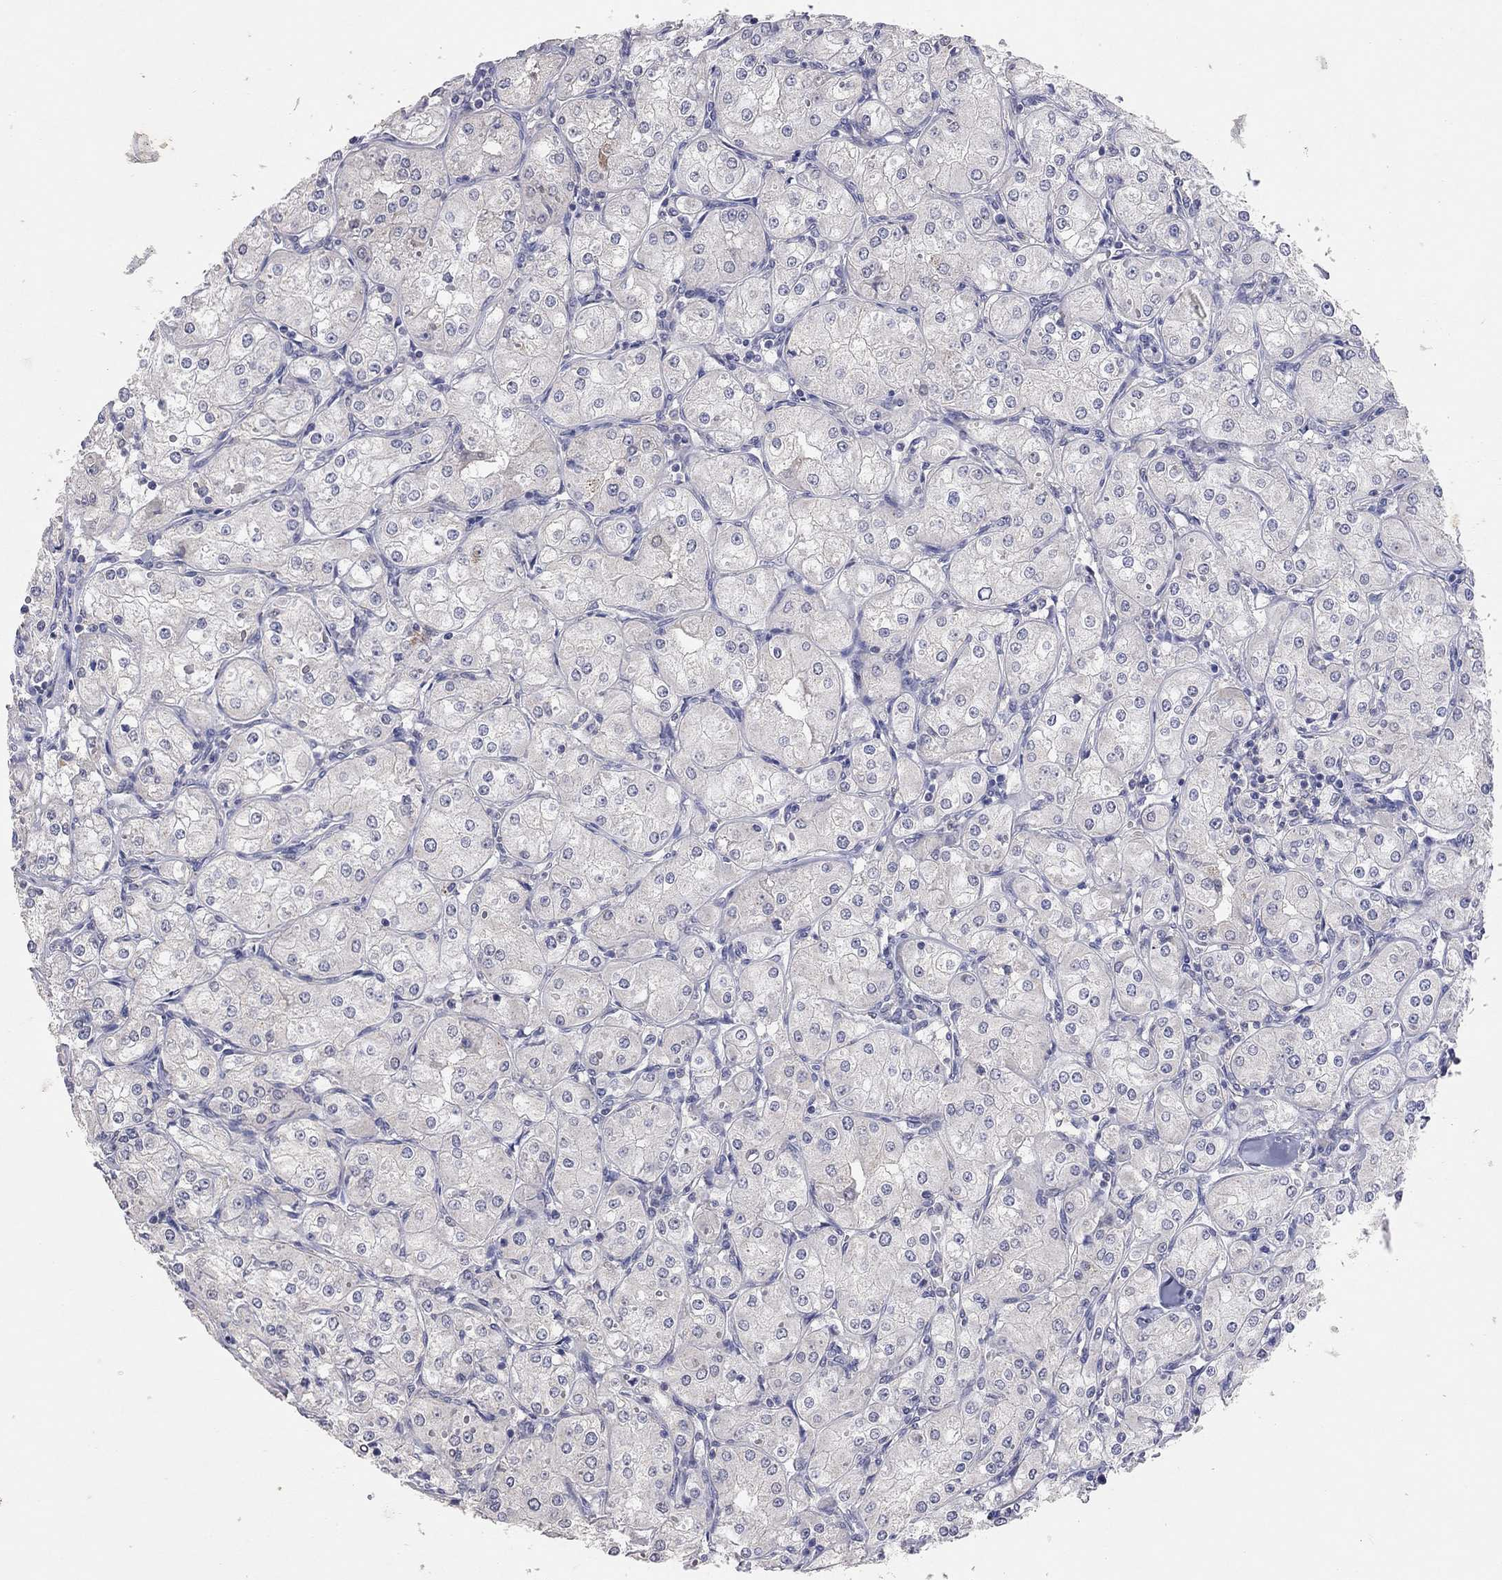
{"staining": {"intensity": "negative", "quantity": "none", "location": "none"}, "tissue": "renal cancer", "cell_type": "Tumor cells", "image_type": "cancer", "snomed": [{"axis": "morphology", "description": "Adenocarcinoma, NOS"}, {"axis": "topography", "description": "Kidney"}], "caption": "IHC micrograph of renal cancer stained for a protein (brown), which reveals no staining in tumor cells.", "gene": "MMP13", "patient": {"sex": "male", "age": 77}}